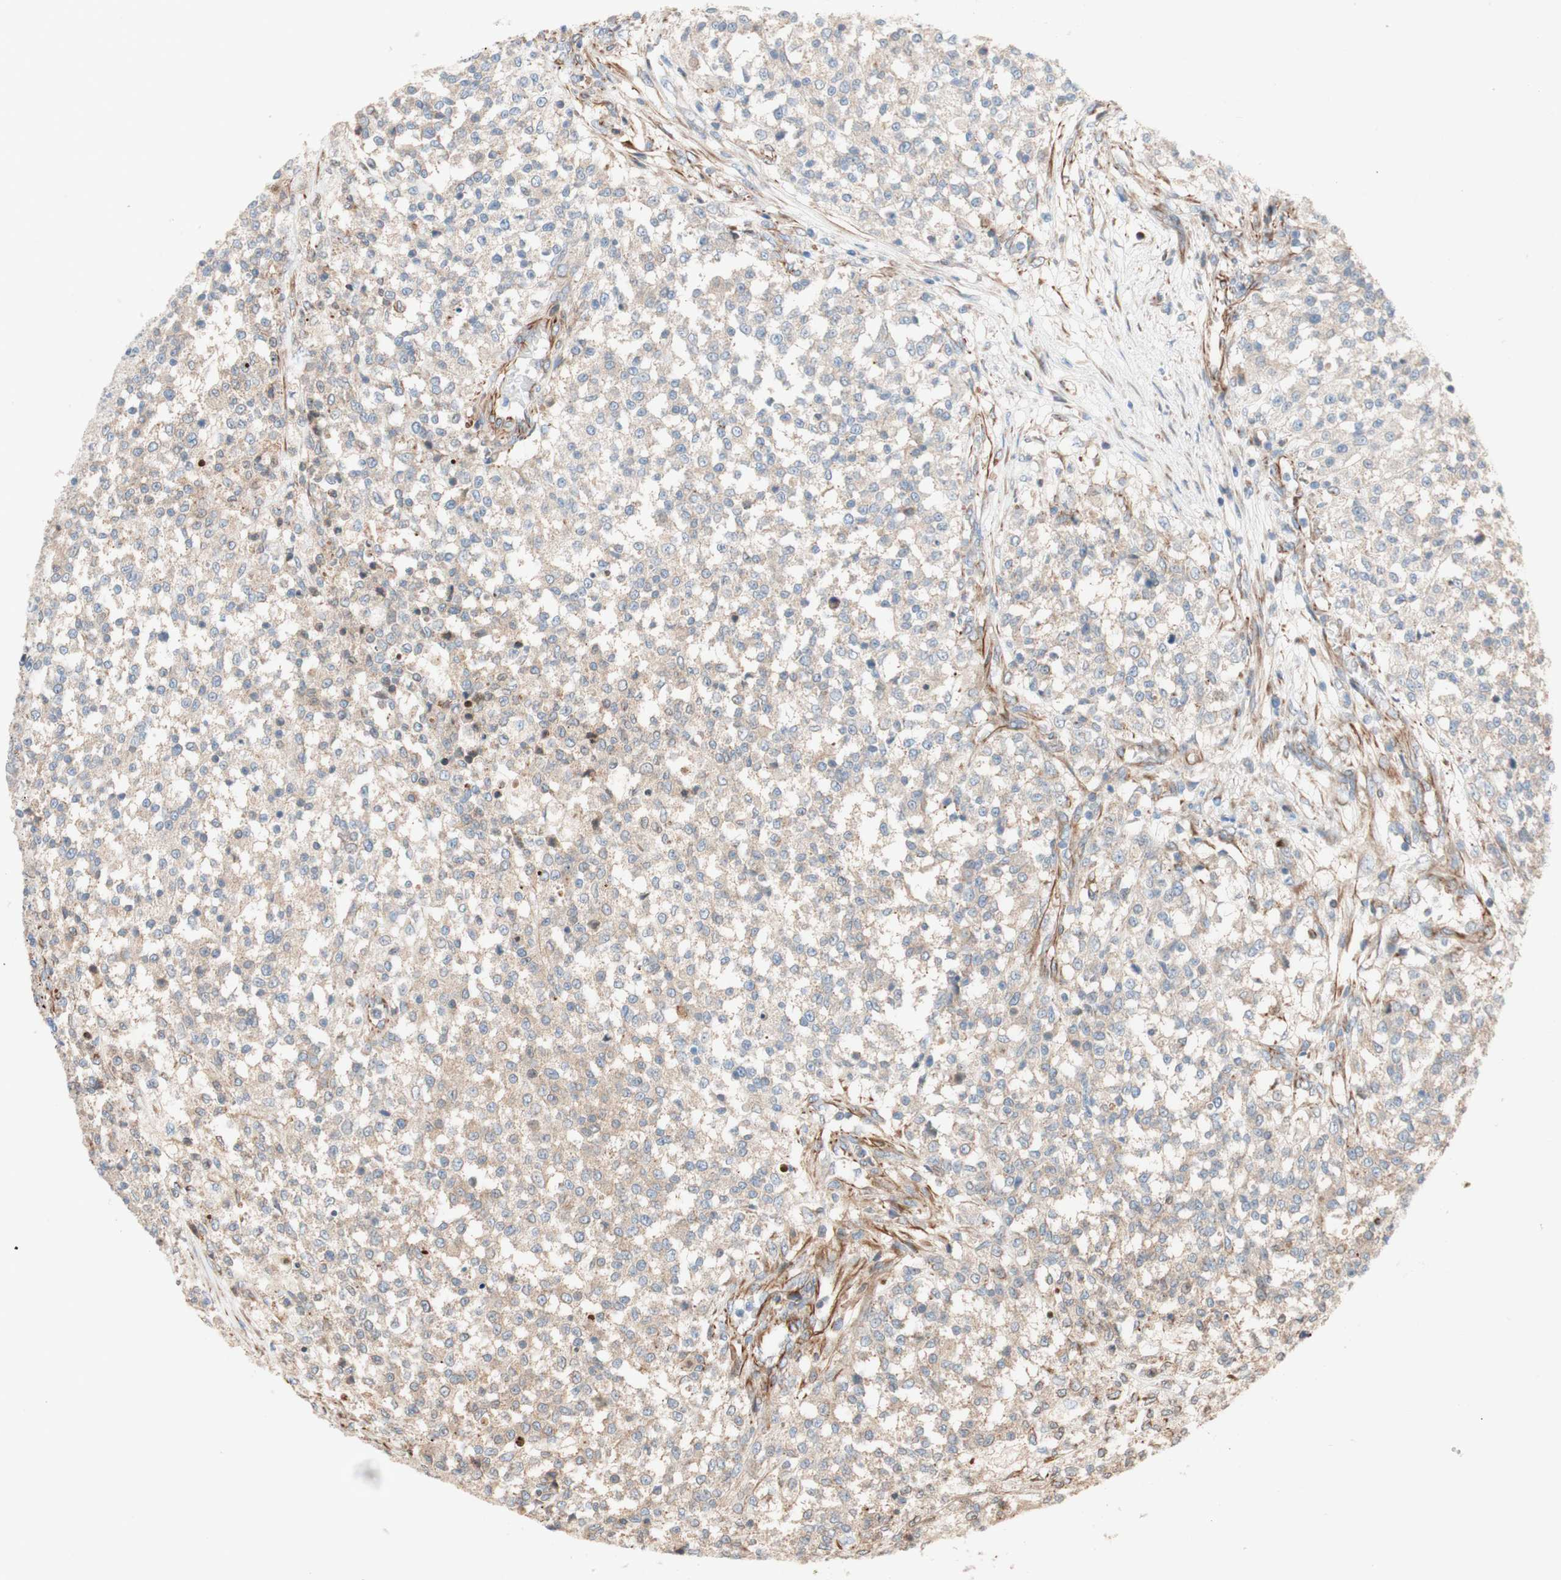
{"staining": {"intensity": "weak", "quantity": ">75%", "location": "cytoplasmic/membranous"}, "tissue": "testis cancer", "cell_type": "Tumor cells", "image_type": "cancer", "snomed": [{"axis": "morphology", "description": "Seminoma, NOS"}, {"axis": "topography", "description": "Testis"}], "caption": "Human seminoma (testis) stained with a brown dye reveals weak cytoplasmic/membranous positive staining in approximately >75% of tumor cells.", "gene": "C1orf43", "patient": {"sex": "male", "age": 59}}